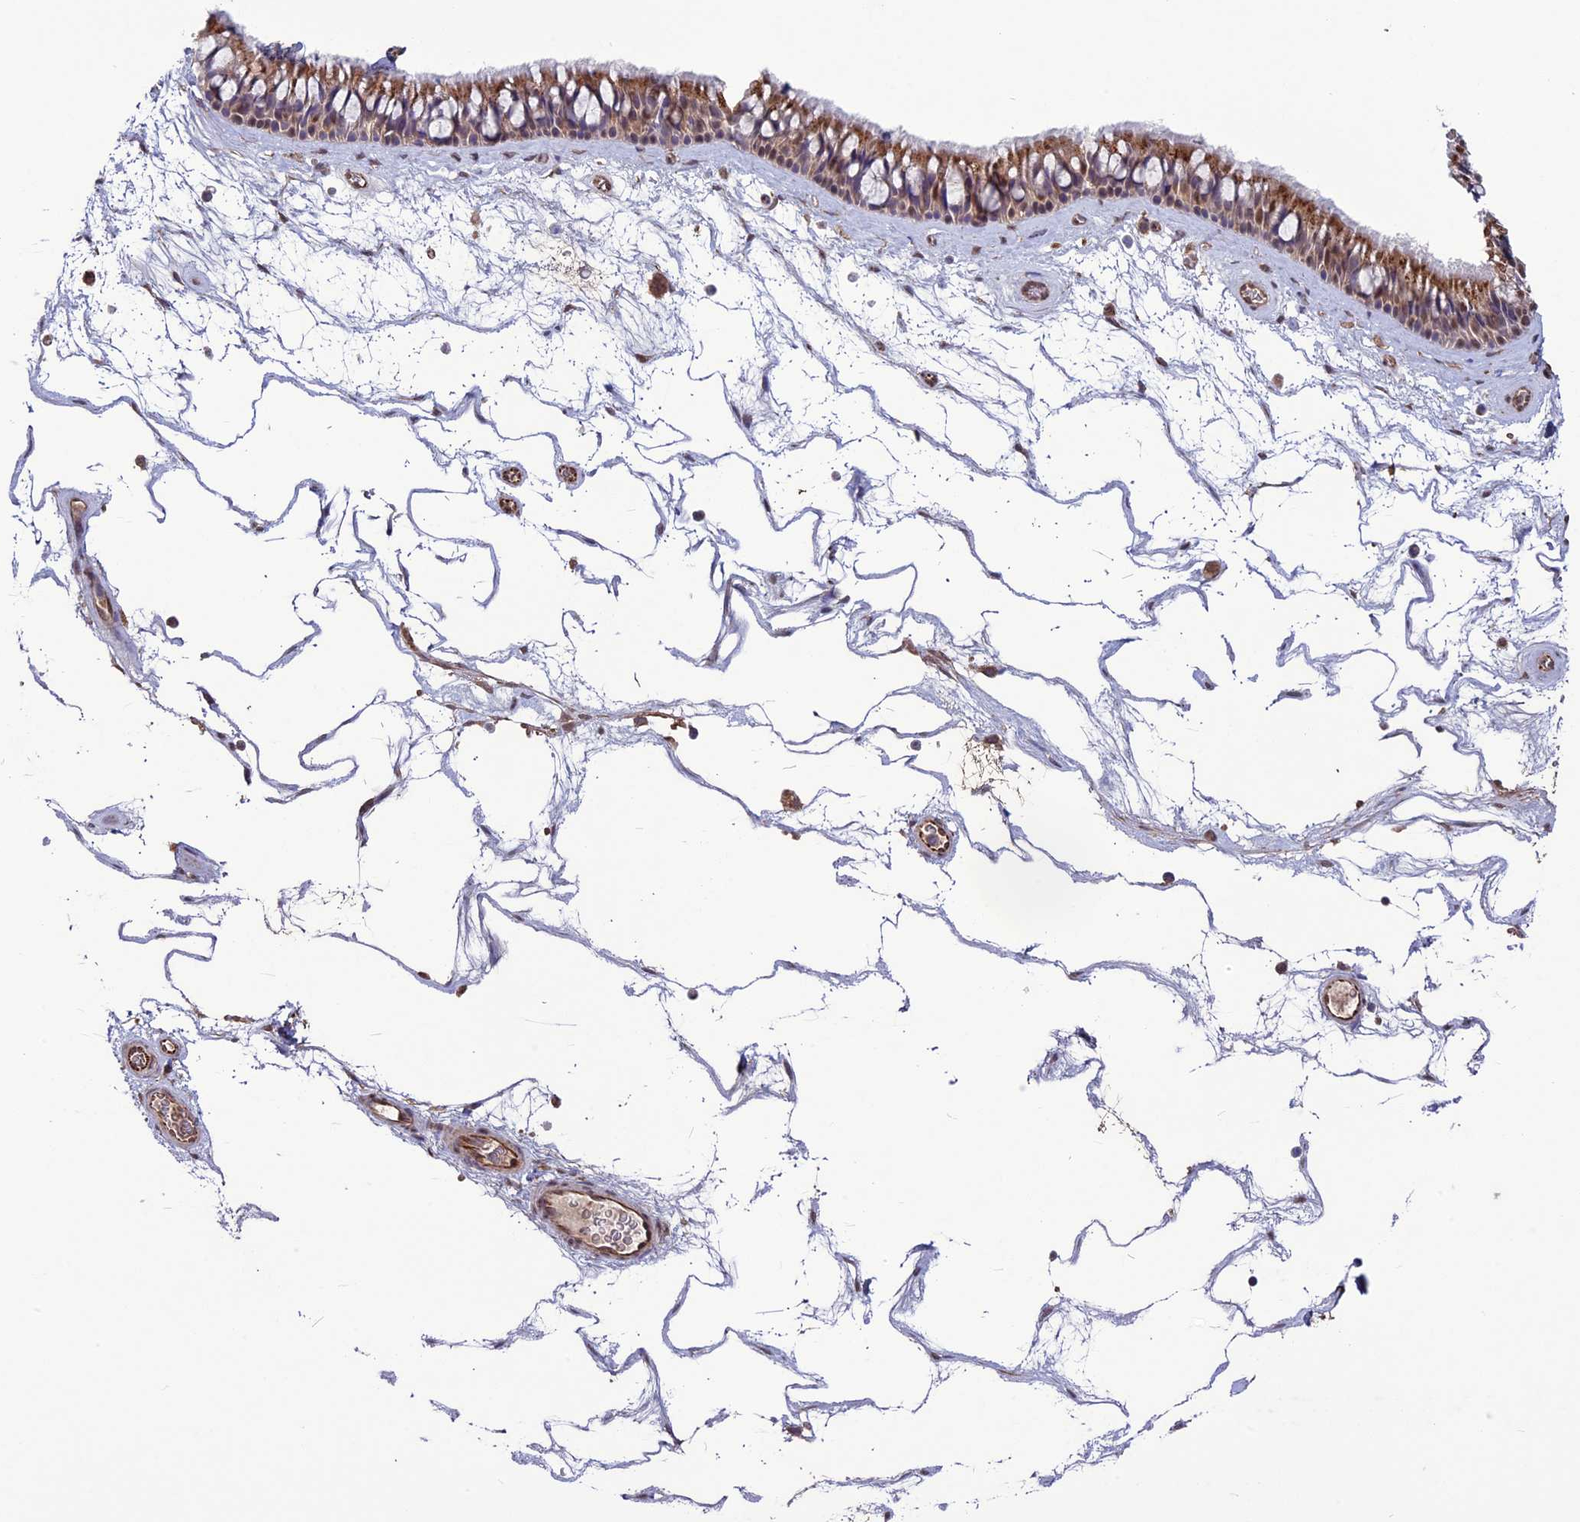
{"staining": {"intensity": "moderate", "quantity": "25%-75%", "location": "cytoplasmic/membranous"}, "tissue": "nasopharynx", "cell_type": "Respiratory epithelial cells", "image_type": "normal", "snomed": [{"axis": "morphology", "description": "Normal tissue, NOS"}, {"axis": "topography", "description": "Nasopharynx"}], "caption": "DAB immunohistochemical staining of normal human nasopharynx displays moderate cytoplasmic/membranous protein staining in about 25%-75% of respiratory epithelial cells. (IHC, brightfield microscopy, high magnification).", "gene": "C3orf70", "patient": {"sex": "male", "age": 64}}